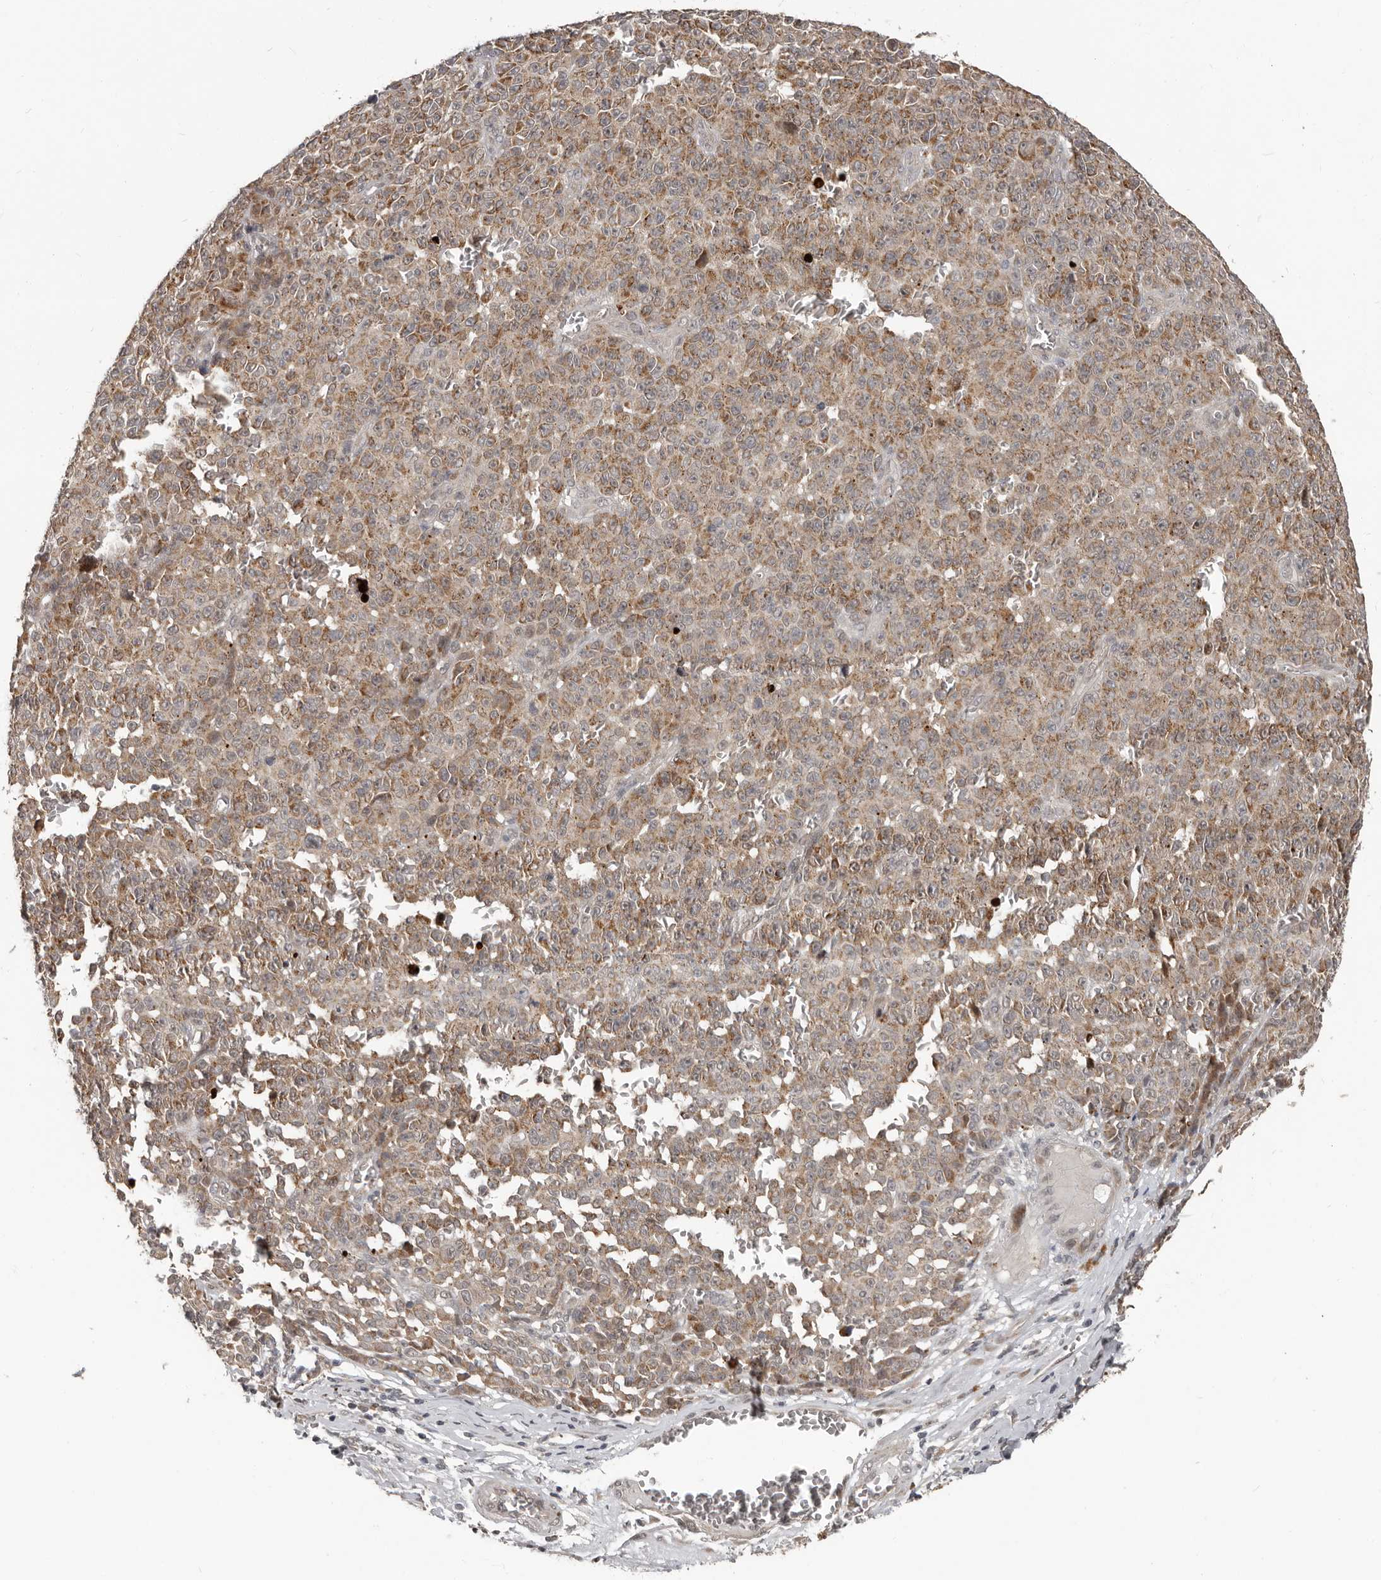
{"staining": {"intensity": "moderate", "quantity": ">75%", "location": "cytoplasmic/membranous"}, "tissue": "melanoma", "cell_type": "Tumor cells", "image_type": "cancer", "snomed": [{"axis": "morphology", "description": "Malignant melanoma, NOS"}, {"axis": "topography", "description": "Skin"}], "caption": "Malignant melanoma stained with a brown dye reveals moderate cytoplasmic/membranous positive staining in approximately >75% of tumor cells.", "gene": "APOL6", "patient": {"sex": "female", "age": 82}}